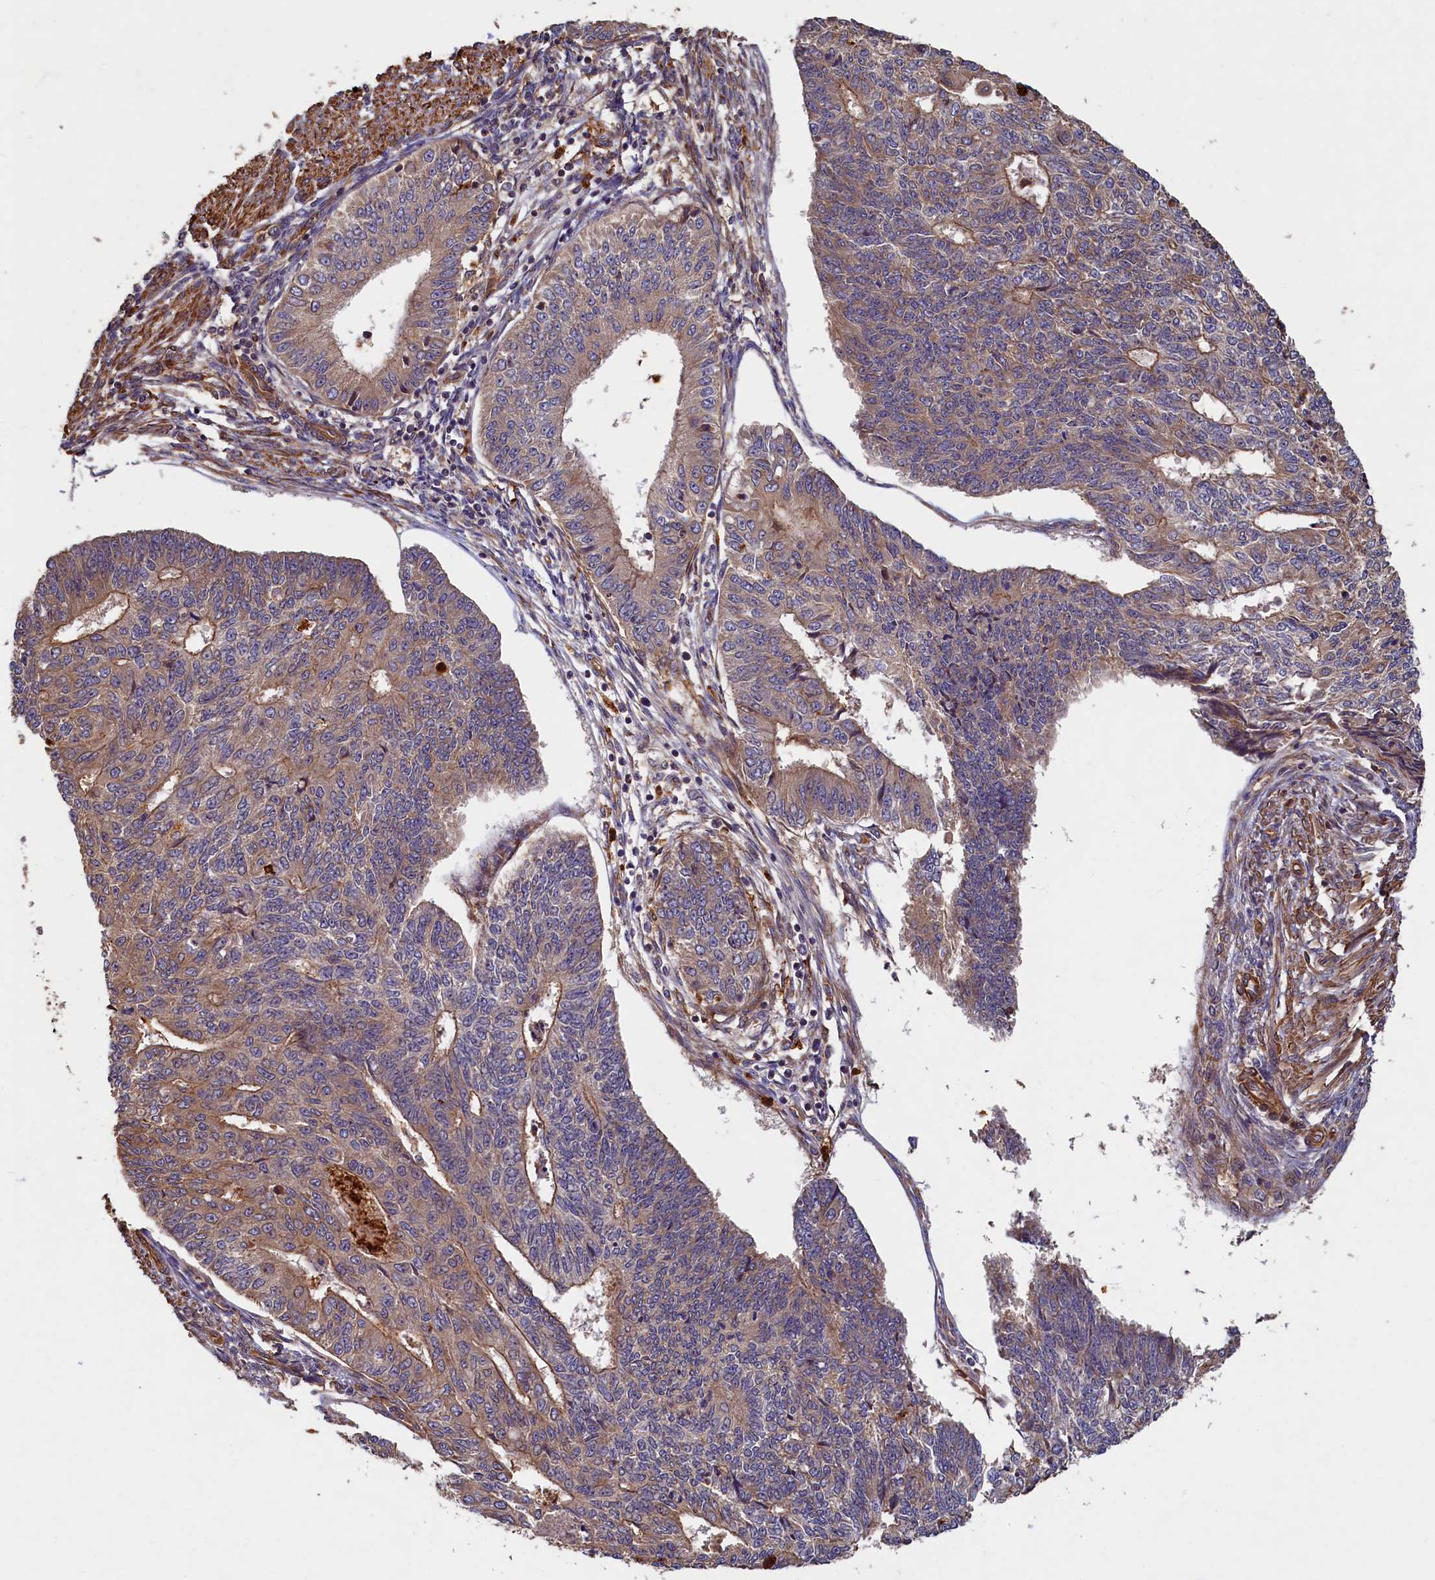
{"staining": {"intensity": "moderate", "quantity": "25%-75%", "location": "cytoplasmic/membranous"}, "tissue": "endometrial cancer", "cell_type": "Tumor cells", "image_type": "cancer", "snomed": [{"axis": "morphology", "description": "Adenocarcinoma, NOS"}, {"axis": "topography", "description": "Endometrium"}], "caption": "Tumor cells exhibit medium levels of moderate cytoplasmic/membranous expression in approximately 25%-75% of cells in endometrial adenocarcinoma.", "gene": "CCDC102B", "patient": {"sex": "female", "age": 32}}